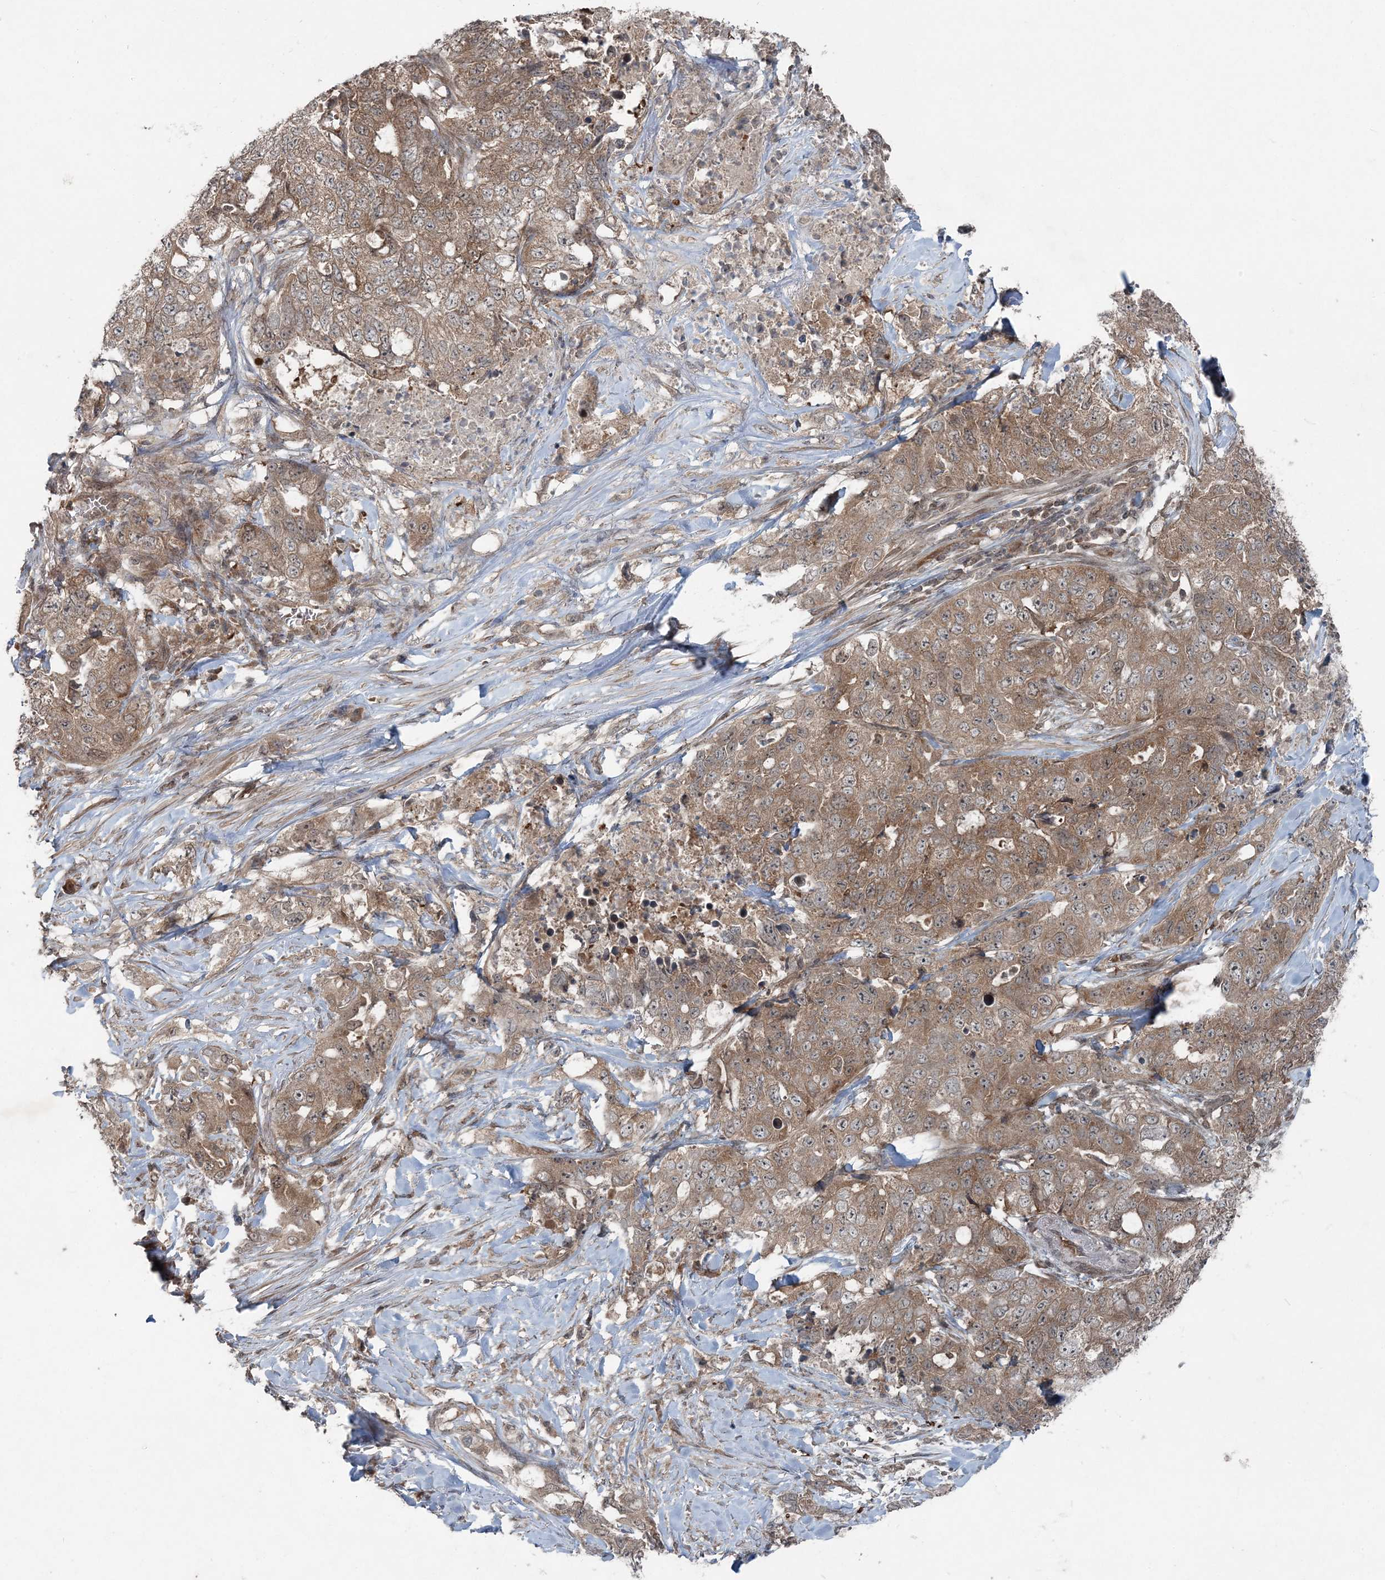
{"staining": {"intensity": "moderate", "quantity": ">75%", "location": "cytoplasmic/membranous"}, "tissue": "lung cancer", "cell_type": "Tumor cells", "image_type": "cancer", "snomed": [{"axis": "morphology", "description": "Adenocarcinoma, NOS"}, {"axis": "topography", "description": "Lung"}], "caption": "Moderate cytoplasmic/membranous staining for a protein is present in approximately >75% of tumor cells of lung cancer (adenocarcinoma) using IHC.", "gene": "FBXL17", "patient": {"sex": "female", "age": 51}}